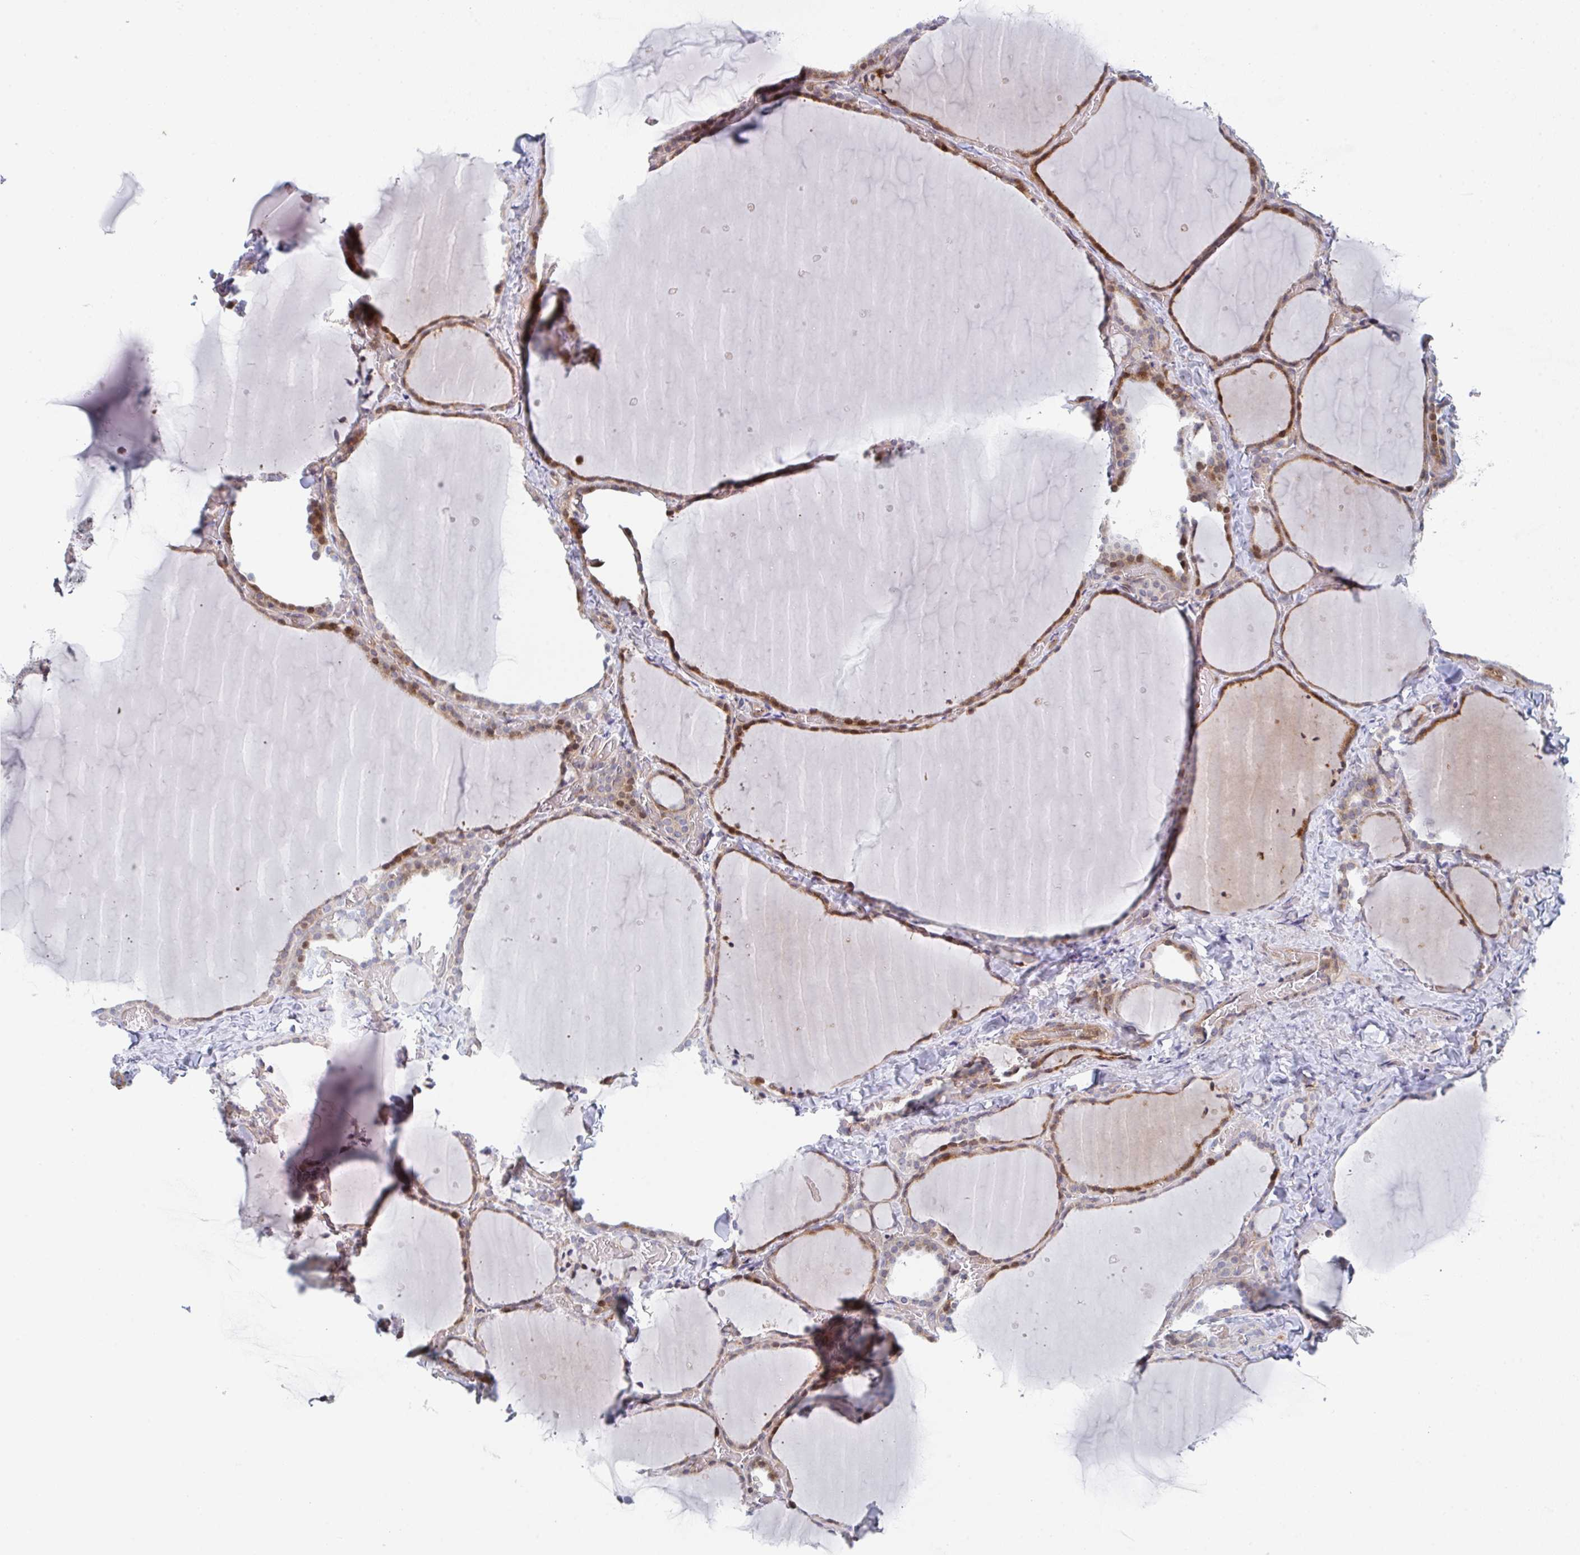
{"staining": {"intensity": "moderate", "quantity": ">75%", "location": "cytoplasmic/membranous,nuclear"}, "tissue": "thyroid gland", "cell_type": "Glandular cells", "image_type": "normal", "snomed": [{"axis": "morphology", "description": "Normal tissue, NOS"}, {"axis": "topography", "description": "Thyroid gland"}], "caption": "Protein analysis of unremarkable thyroid gland displays moderate cytoplasmic/membranous,nuclear staining in about >75% of glandular cells.", "gene": "ZNF644", "patient": {"sex": "female", "age": 36}}